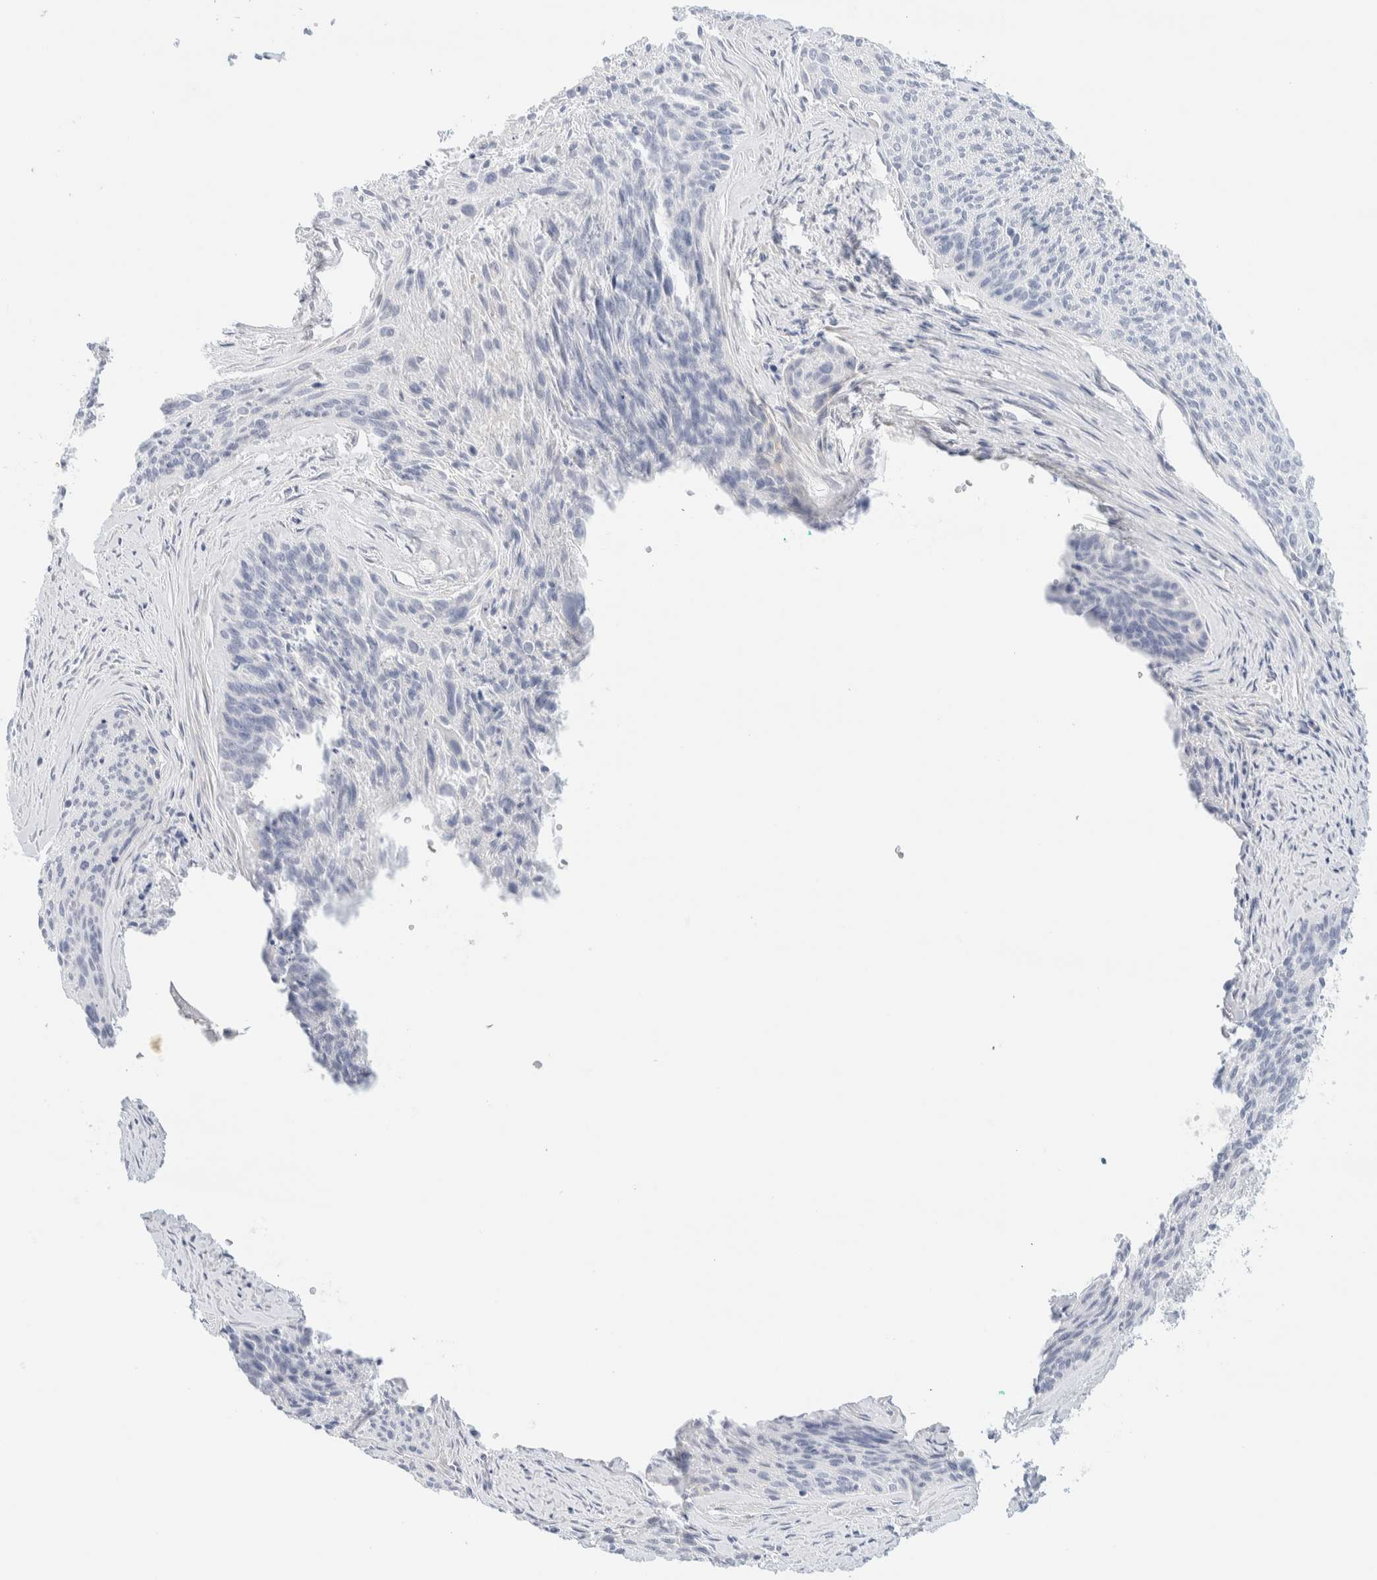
{"staining": {"intensity": "negative", "quantity": "none", "location": "none"}, "tissue": "cervical cancer", "cell_type": "Tumor cells", "image_type": "cancer", "snomed": [{"axis": "morphology", "description": "Squamous cell carcinoma, NOS"}, {"axis": "topography", "description": "Cervix"}], "caption": "DAB (3,3'-diaminobenzidine) immunohistochemical staining of cervical cancer displays no significant positivity in tumor cells.", "gene": "ATCAY", "patient": {"sex": "female", "age": 55}}